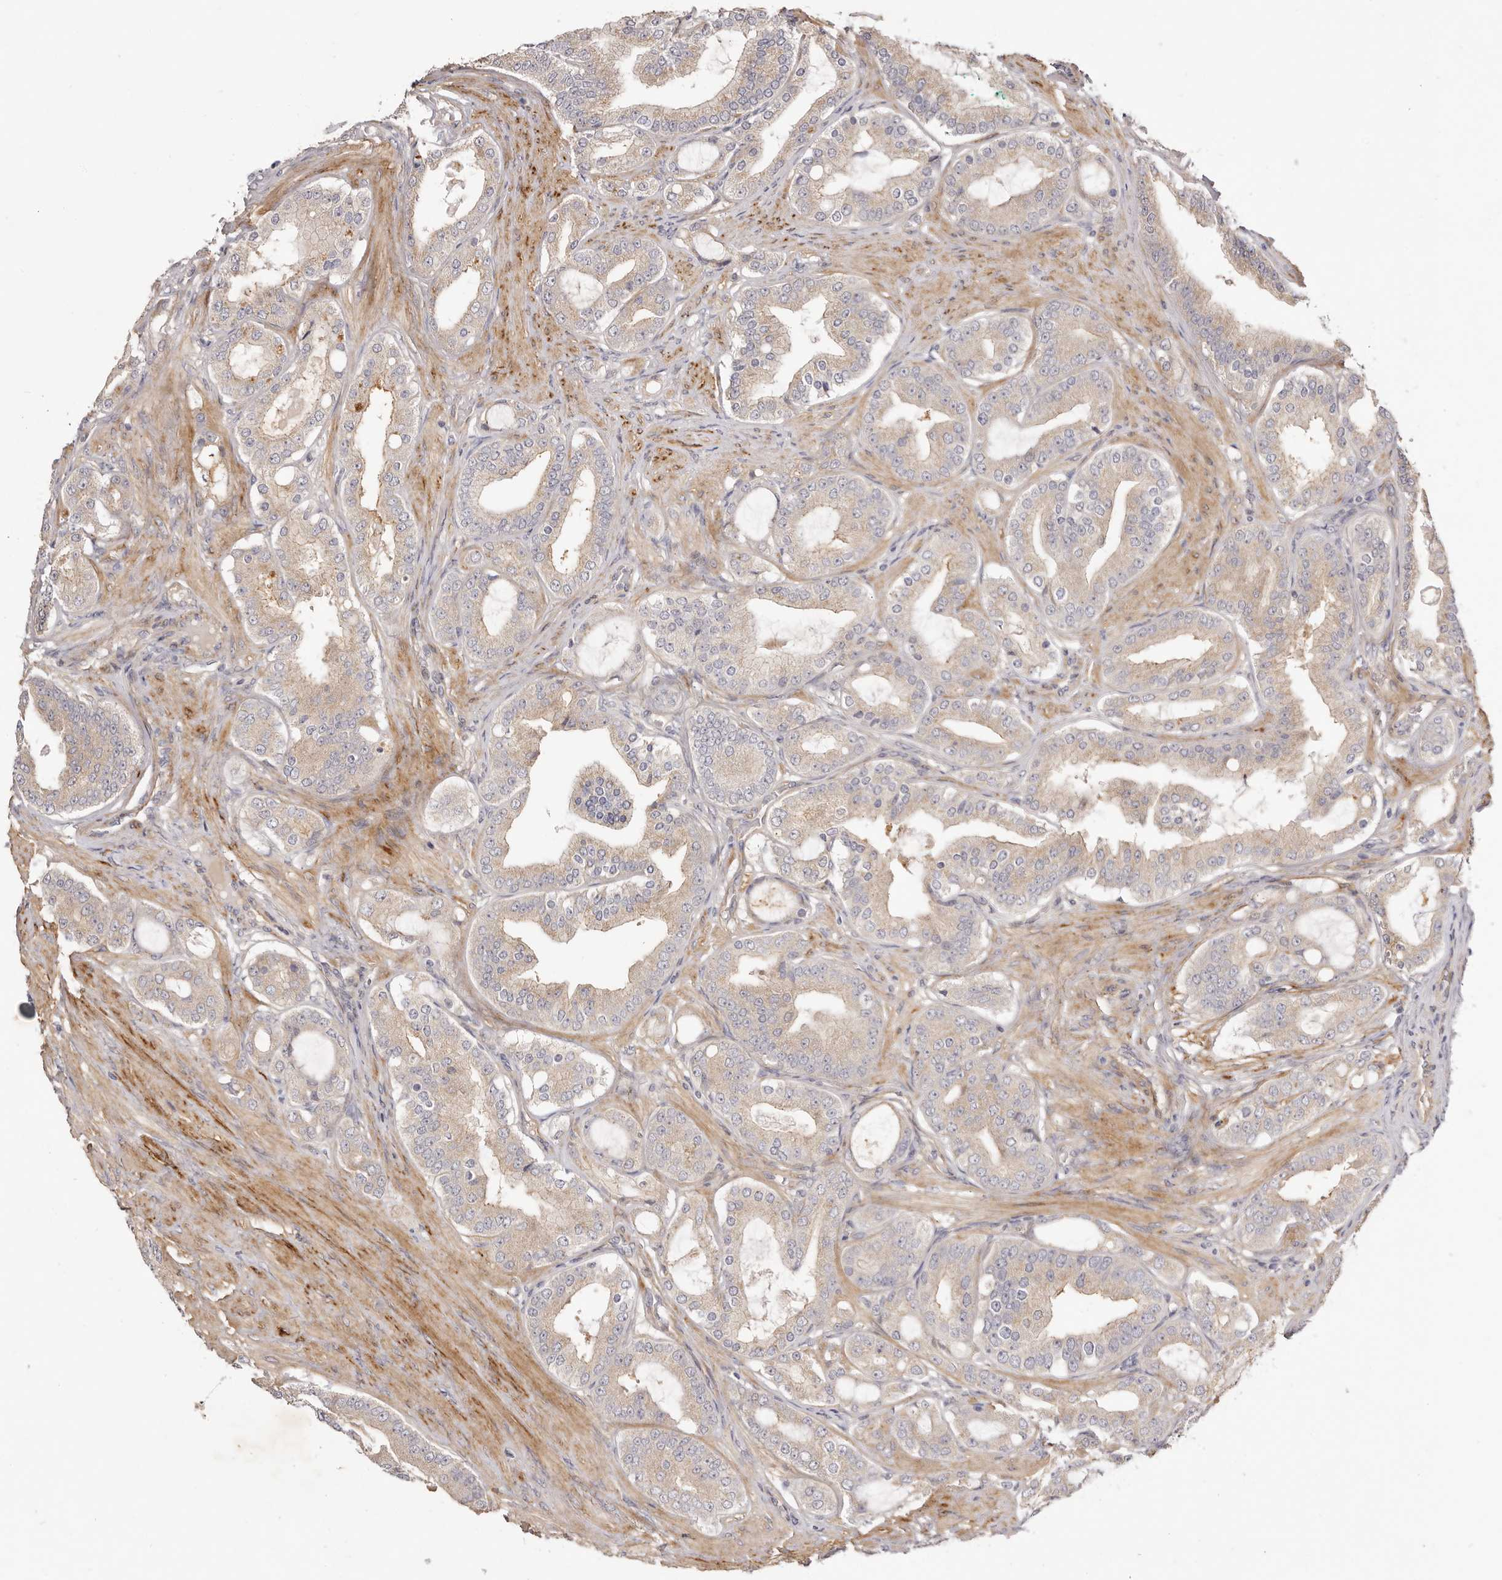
{"staining": {"intensity": "weak", "quantity": "<25%", "location": "cytoplasmic/membranous"}, "tissue": "prostate cancer", "cell_type": "Tumor cells", "image_type": "cancer", "snomed": [{"axis": "morphology", "description": "Adenocarcinoma, High grade"}, {"axis": "topography", "description": "Prostate"}], "caption": "Protein analysis of adenocarcinoma (high-grade) (prostate) shows no significant staining in tumor cells. (DAB immunohistochemistry (IHC), high magnification).", "gene": "ADAMTS9", "patient": {"sex": "male", "age": 60}}